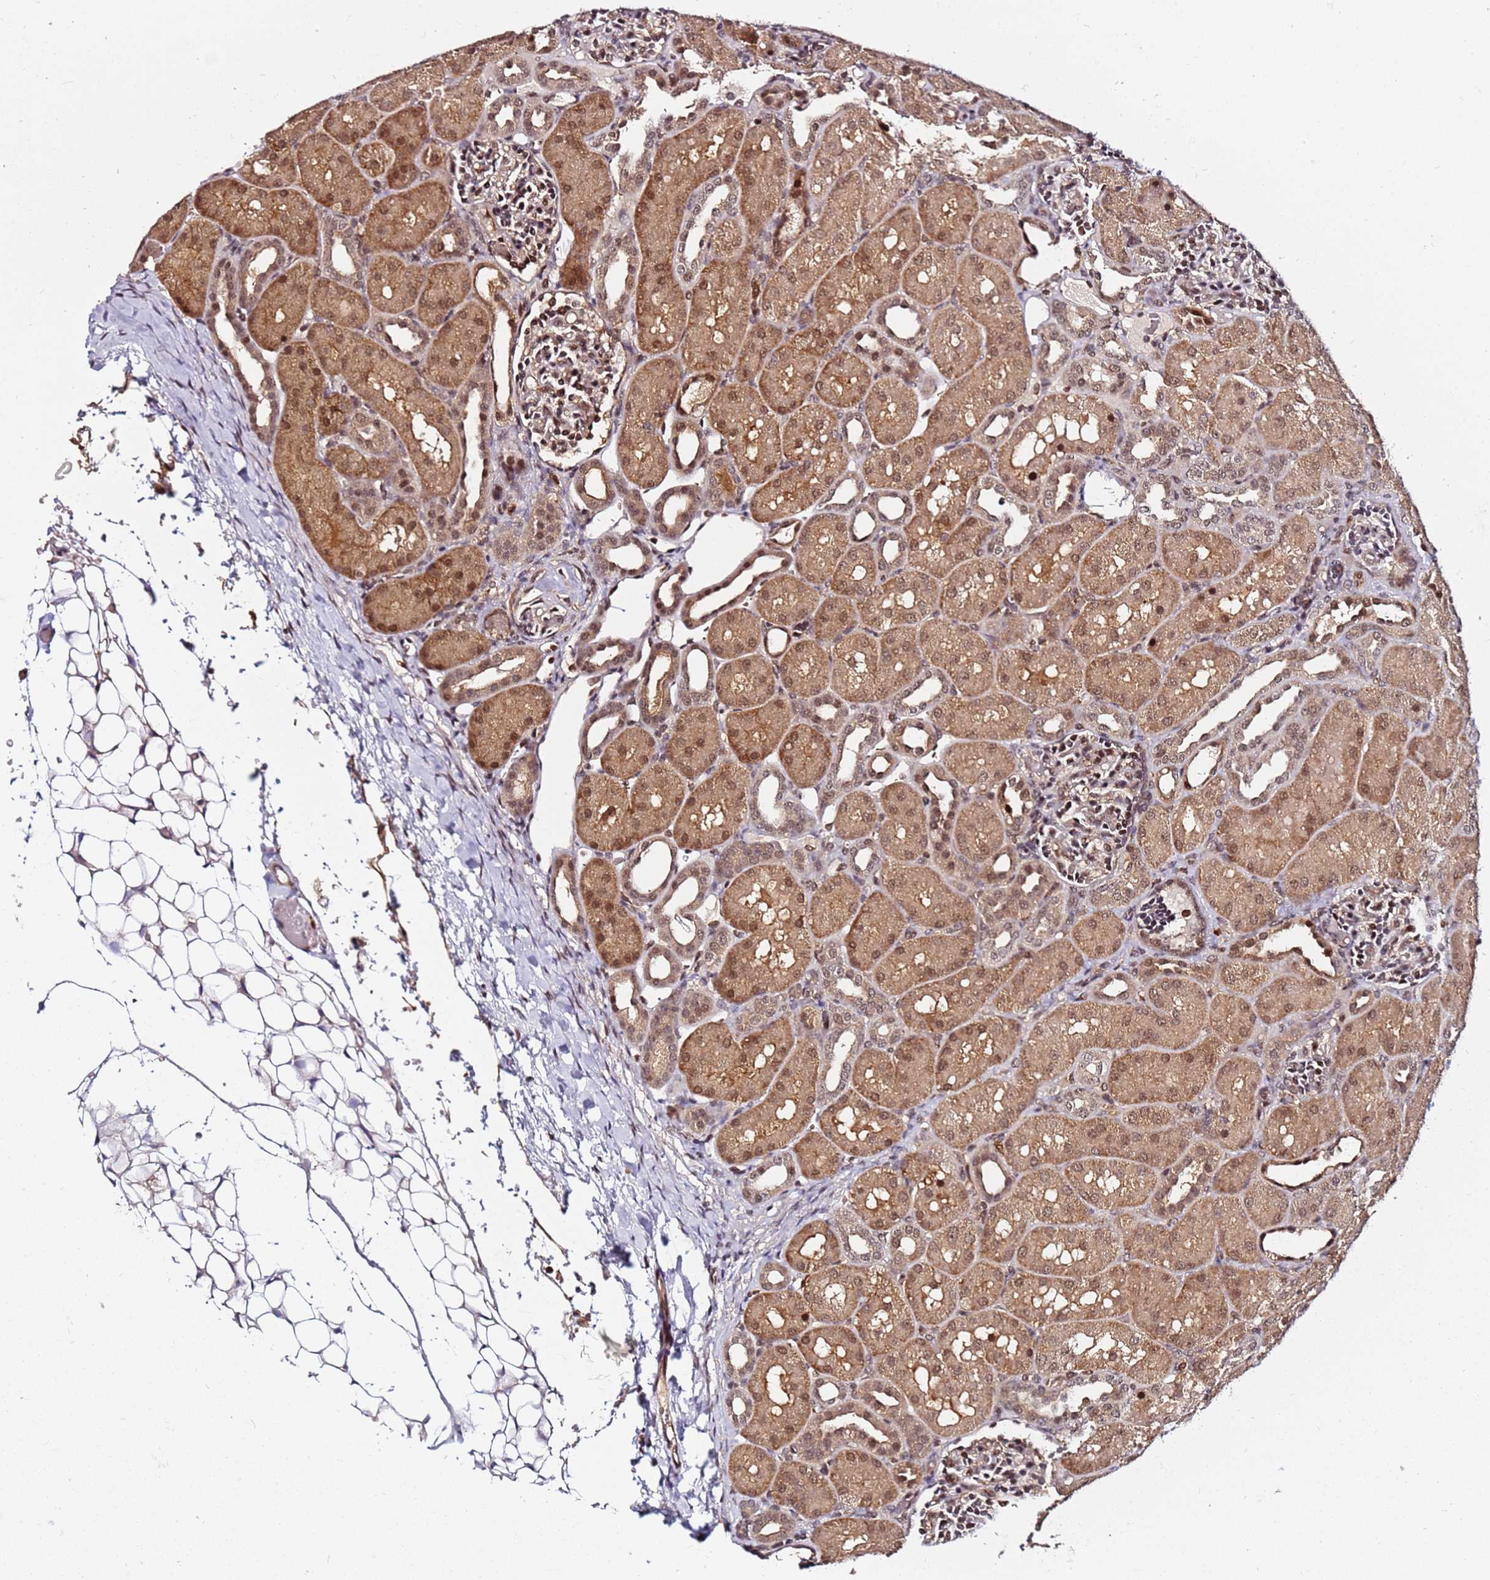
{"staining": {"intensity": "moderate", "quantity": "25%-75%", "location": "cytoplasmic/membranous,nuclear"}, "tissue": "kidney", "cell_type": "Cells in glomeruli", "image_type": "normal", "snomed": [{"axis": "morphology", "description": "Normal tissue, NOS"}, {"axis": "topography", "description": "Kidney"}], "caption": "IHC histopathology image of unremarkable human kidney stained for a protein (brown), which shows medium levels of moderate cytoplasmic/membranous,nuclear staining in approximately 25%-75% of cells in glomeruli.", "gene": "RGS18", "patient": {"sex": "male", "age": 1}}